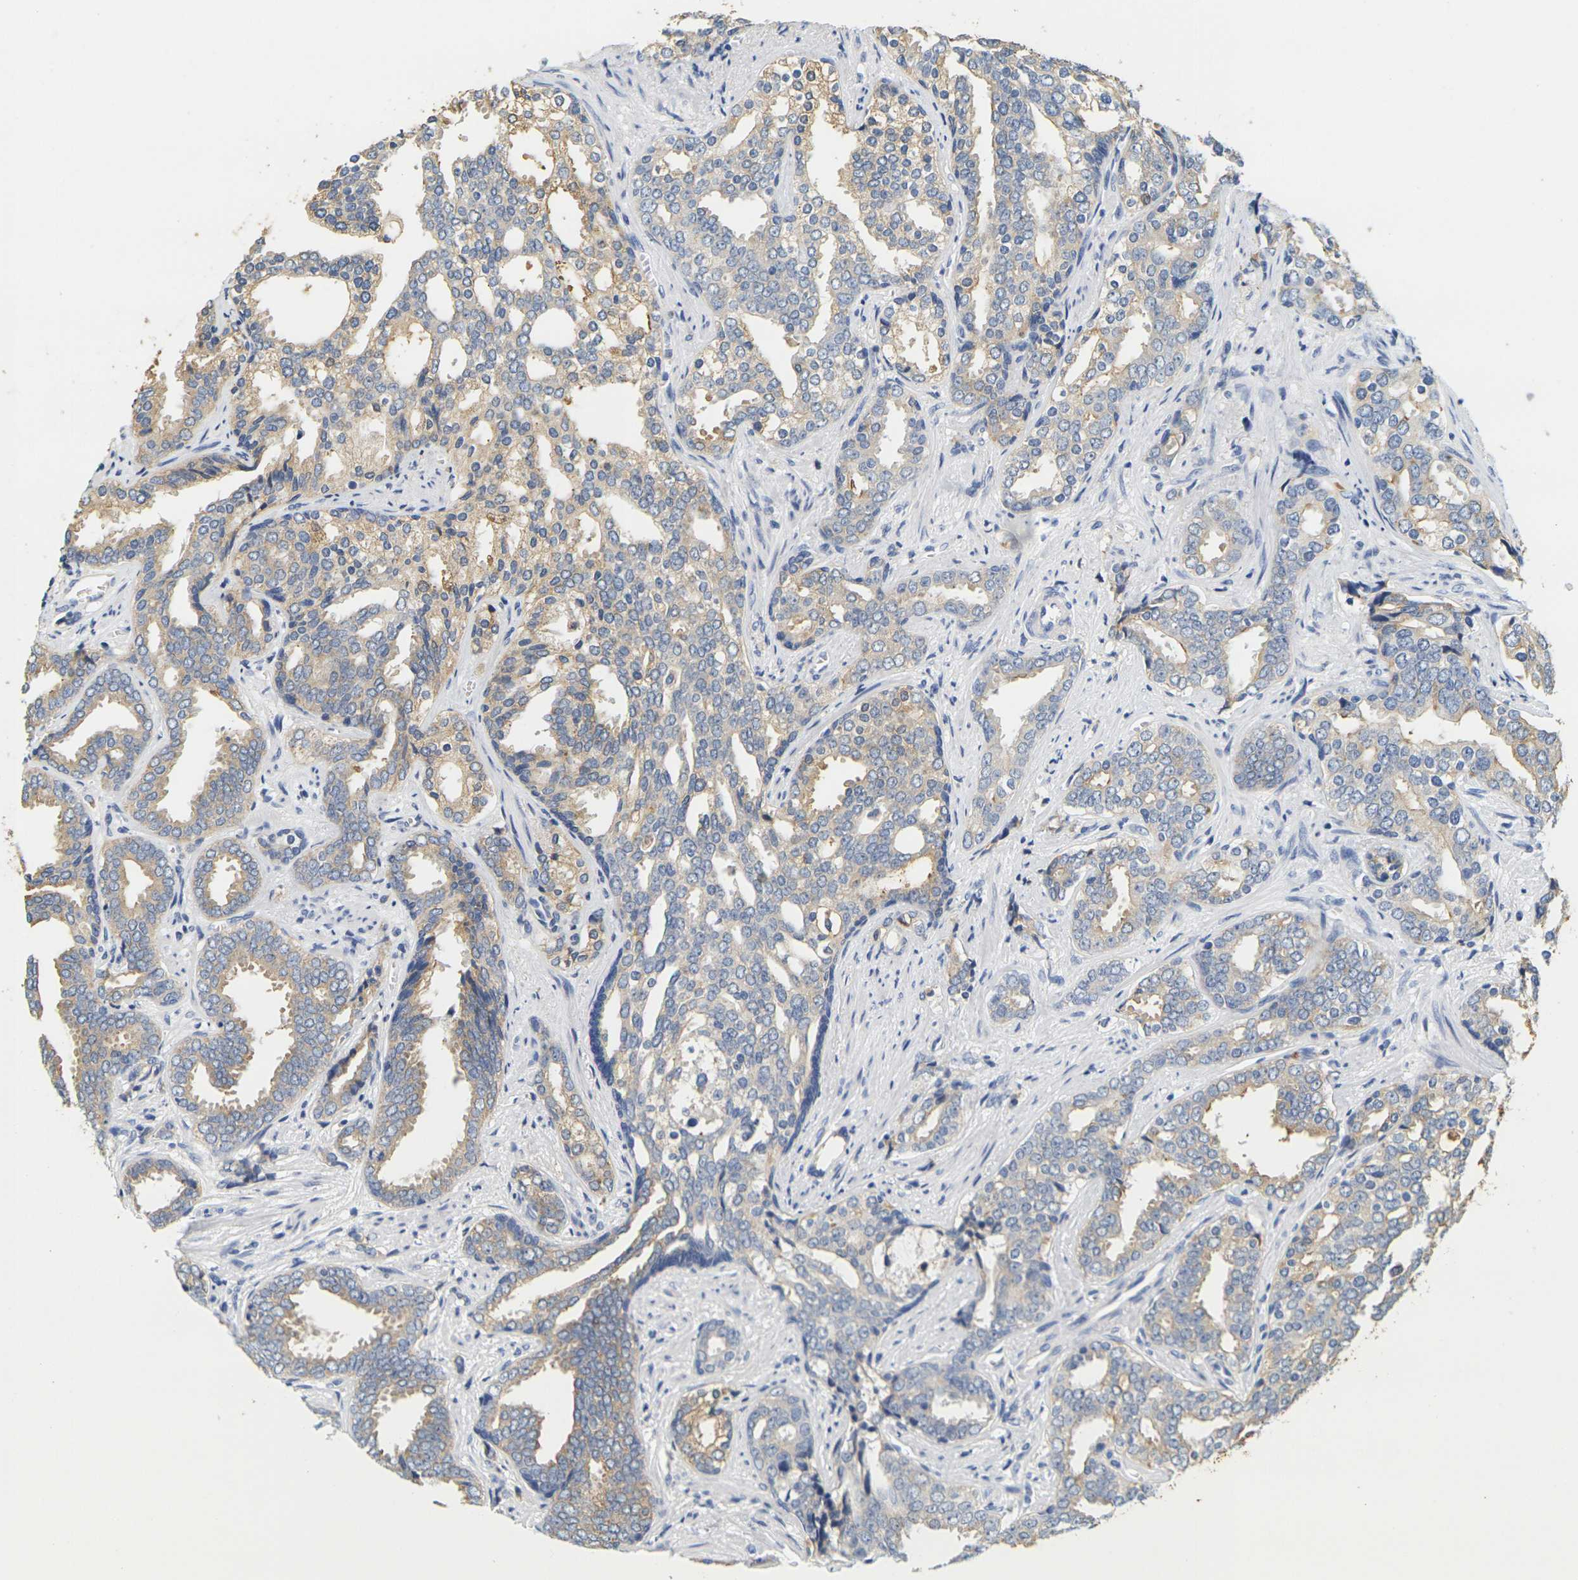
{"staining": {"intensity": "moderate", "quantity": ">75%", "location": "cytoplasmic/membranous"}, "tissue": "prostate cancer", "cell_type": "Tumor cells", "image_type": "cancer", "snomed": [{"axis": "morphology", "description": "Adenocarcinoma, High grade"}, {"axis": "topography", "description": "Prostate"}], "caption": "Human prostate cancer stained with a brown dye exhibits moderate cytoplasmic/membranous positive positivity in approximately >75% of tumor cells.", "gene": "KLK5", "patient": {"sex": "male", "age": 67}}